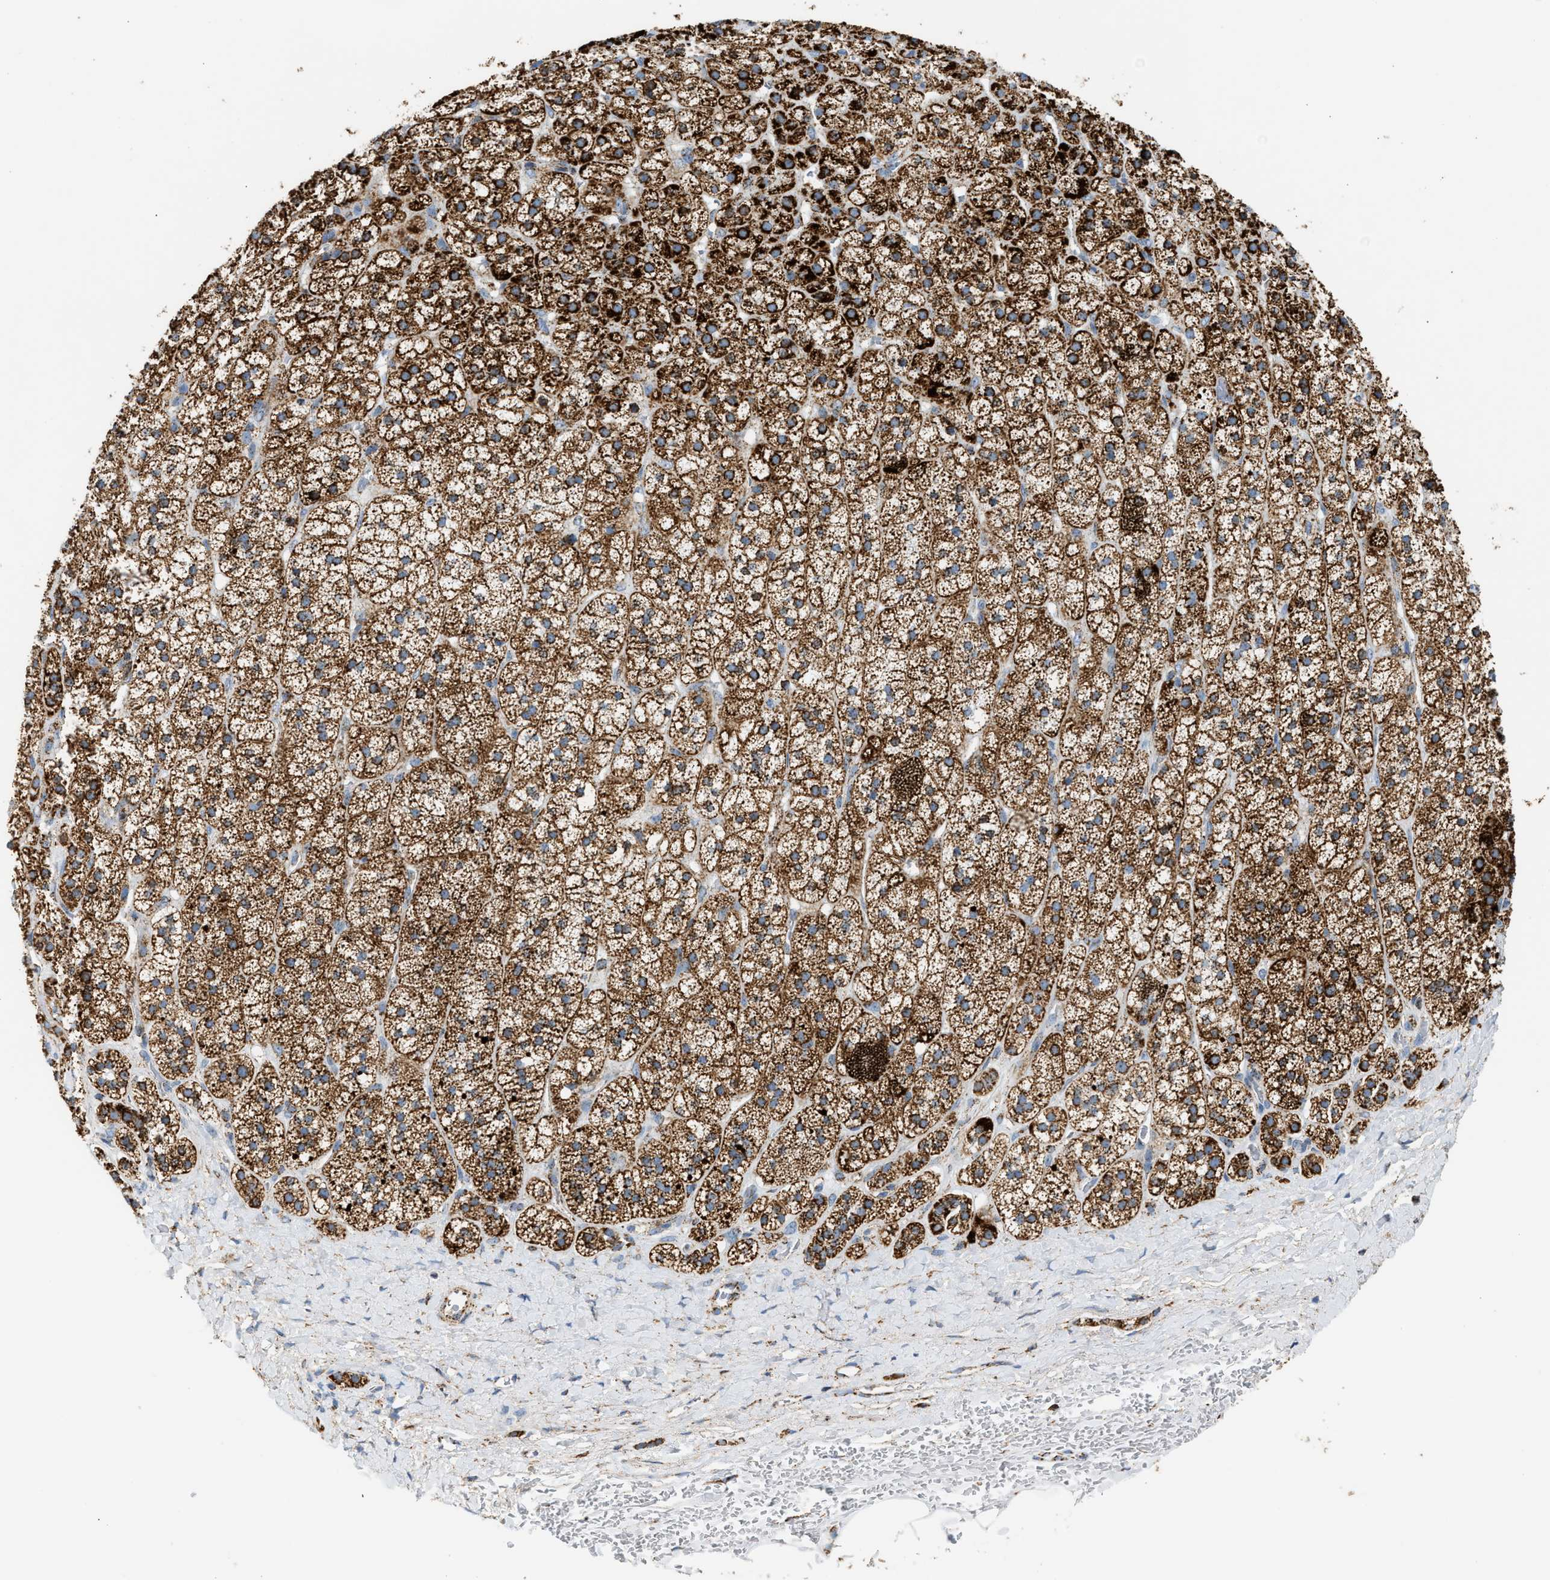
{"staining": {"intensity": "strong", "quantity": ">75%", "location": "cytoplasmic/membranous"}, "tissue": "adrenal gland", "cell_type": "Glandular cells", "image_type": "normal", "snomed": [{"axis": "morphology", "description": "Normal tissue, NOS"}, {"axis": "topography", "description": "Adrenal gland"}], "caption": "Normal adrenal gland demonstrates strong cytoplasmic/membranous expression in approximately >75% of glandular cells (Brightfield microscopy of DAB IHC at high magnification)..", "gene": "OGDH", "patient": {"sex": "male", "age": 56}}